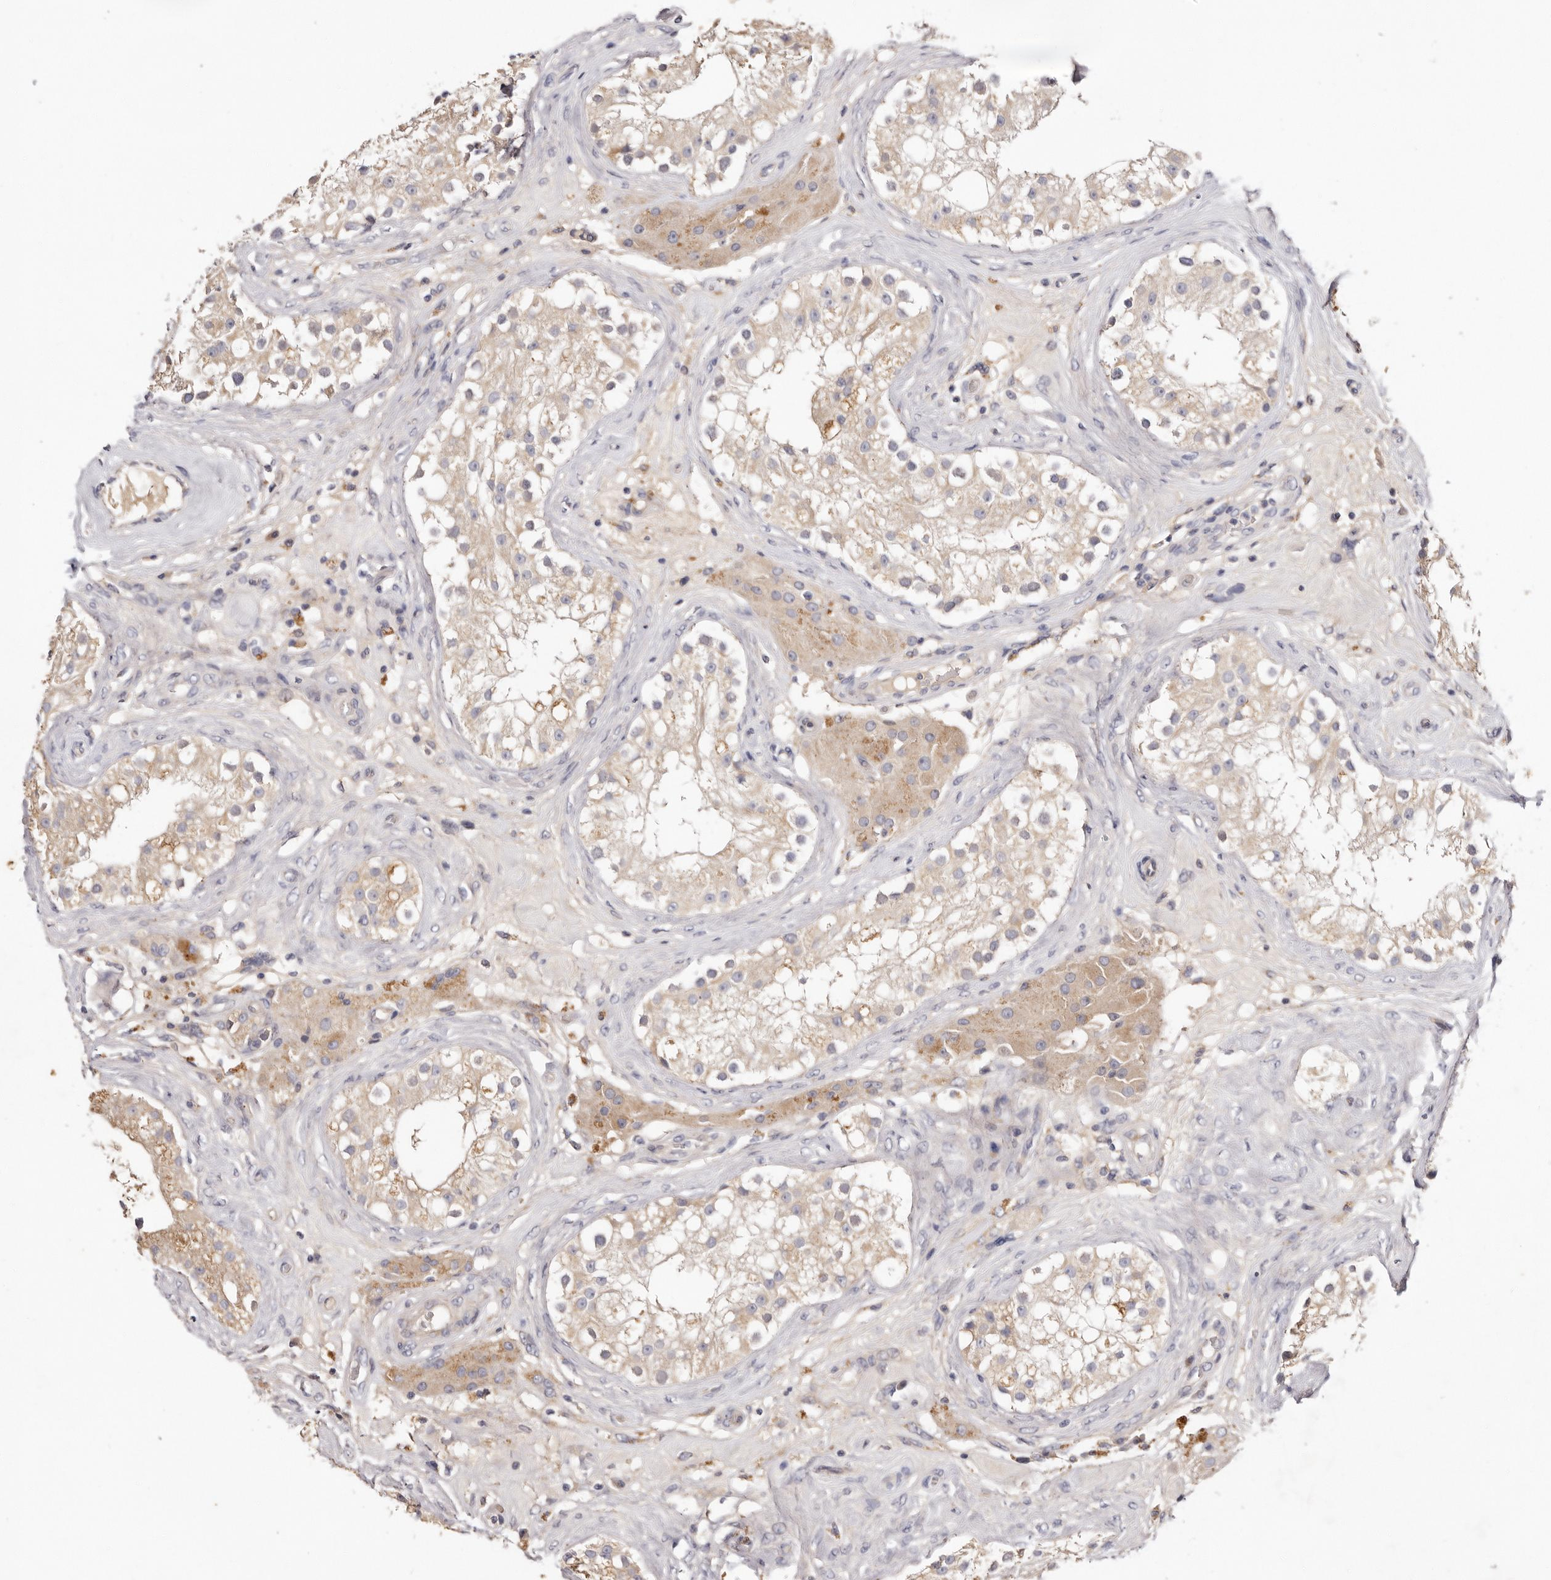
{"staining": {"intensity": "negative", "quantity": "none", "location": "none"}, "tissue": "testis", "cell_type": "Cells in seminiferous ducts", "image_type": "normal", "snomed": [{"axis": "morphology", "description": "Normal tissue, NOS"}, {"axis": "topography", "description": "Testis"}], "caption": "Cells in seminiferous ducts are negative for brown protein staining in benign testis. (DAB (3,3'-diaminobenzidine) immunohistochemistry (IHC), high magnification).", "gene": "STK16", "patient": {"sex": "male", "age": 84}}